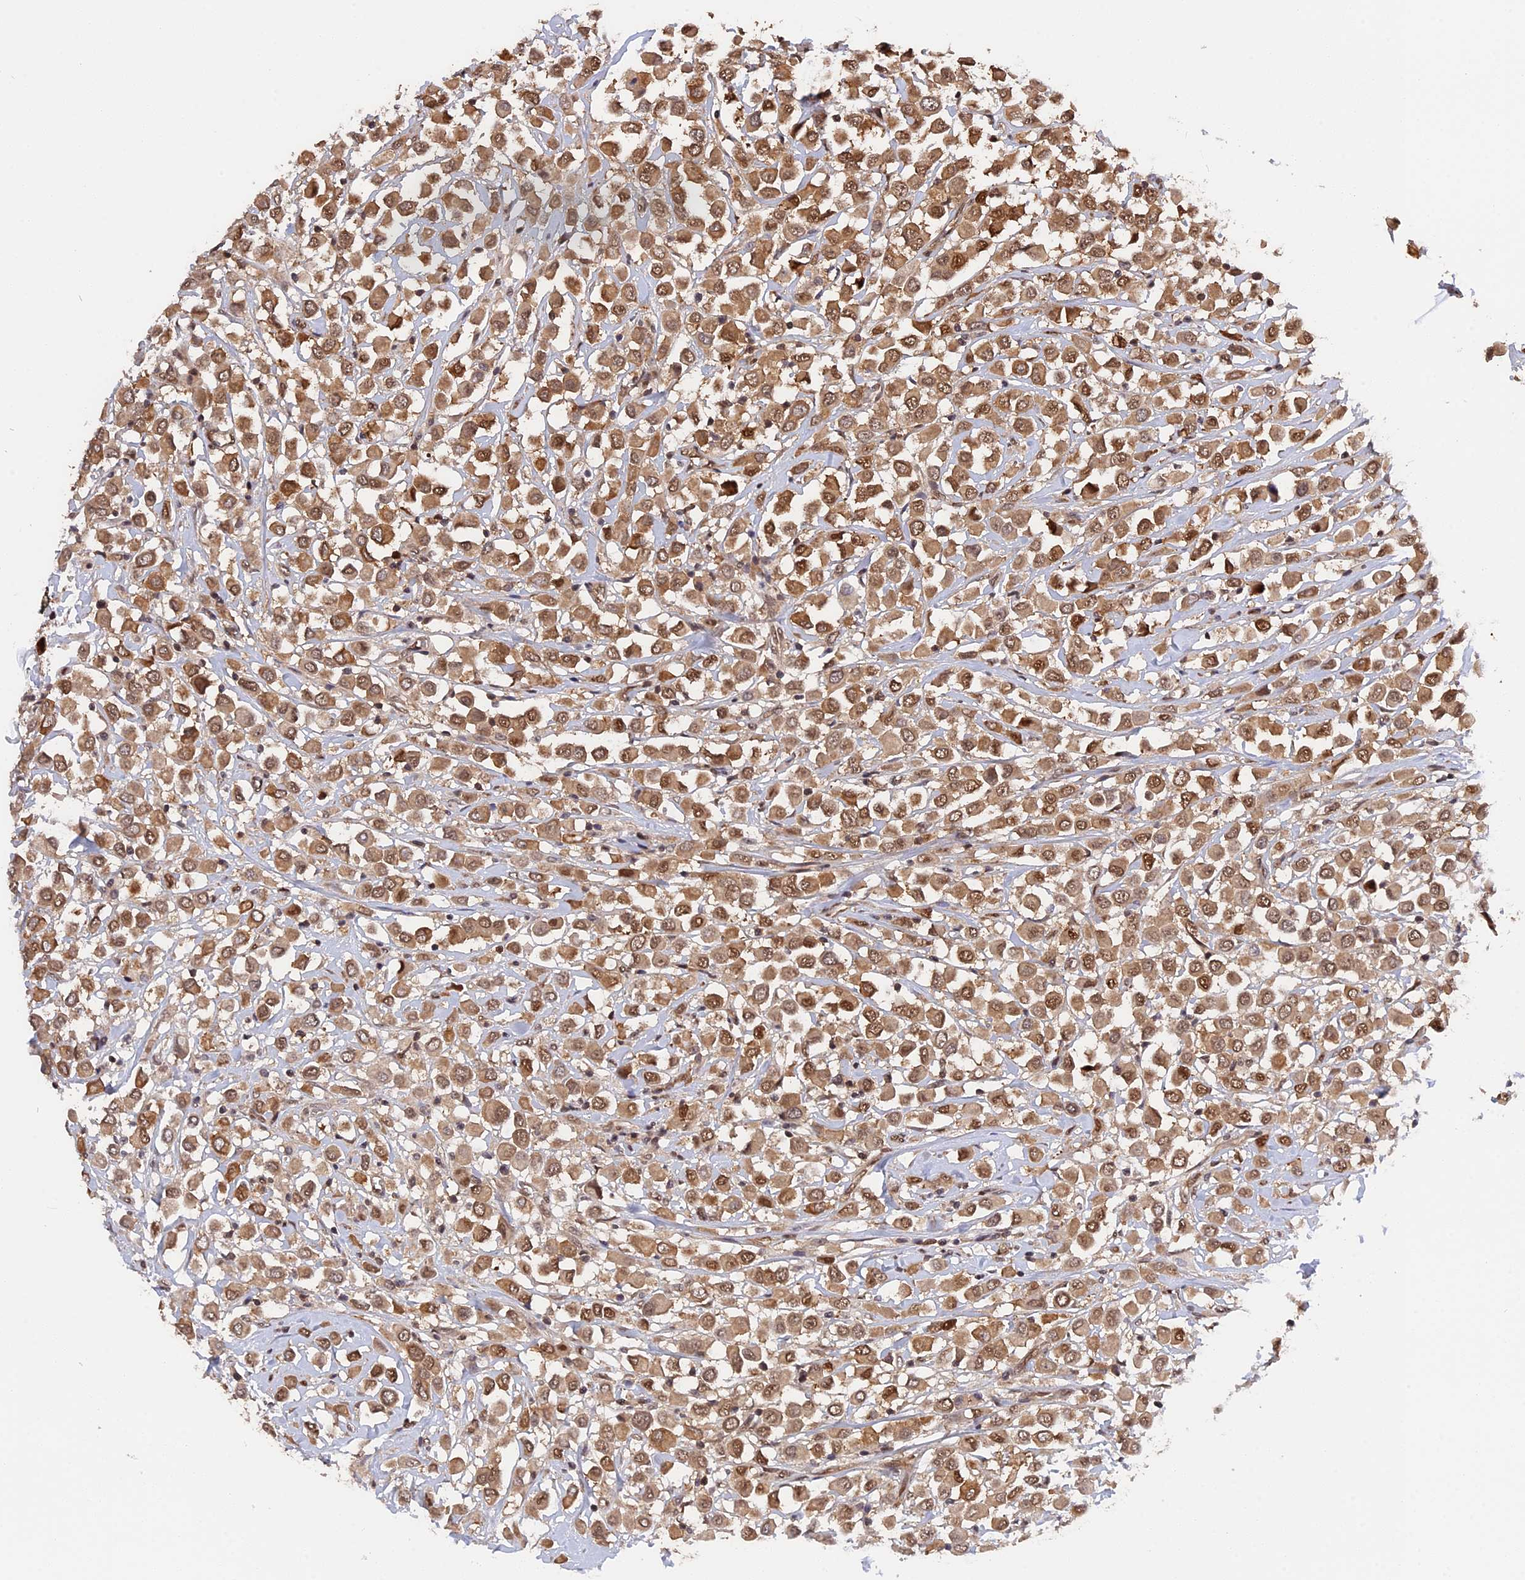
{"staining": {"intensity": "moderate", "quantity": ">75%", "location": "cytoplasmic/membranous,nuclear"}, "tissue": "breast cancer", "cell_type": "Tumor cells", "image_type": "cancer", "snomed": [{"axis": "morphology", "description": "Duct carcinoma"}, {"axis": "topography", "description": "Breast"}], "caption": "This photomicrograph reveals invasive ductal carcinoma (breast) stained with IHC to label a protein in brown. The cytoplasmic/membranous and nuclear of tumor cells show moderate positivity for the protein. Nuclei are counter-stained blue.", "gene": "ZNF428", "patient": {"sex": "female", "age": 61}}